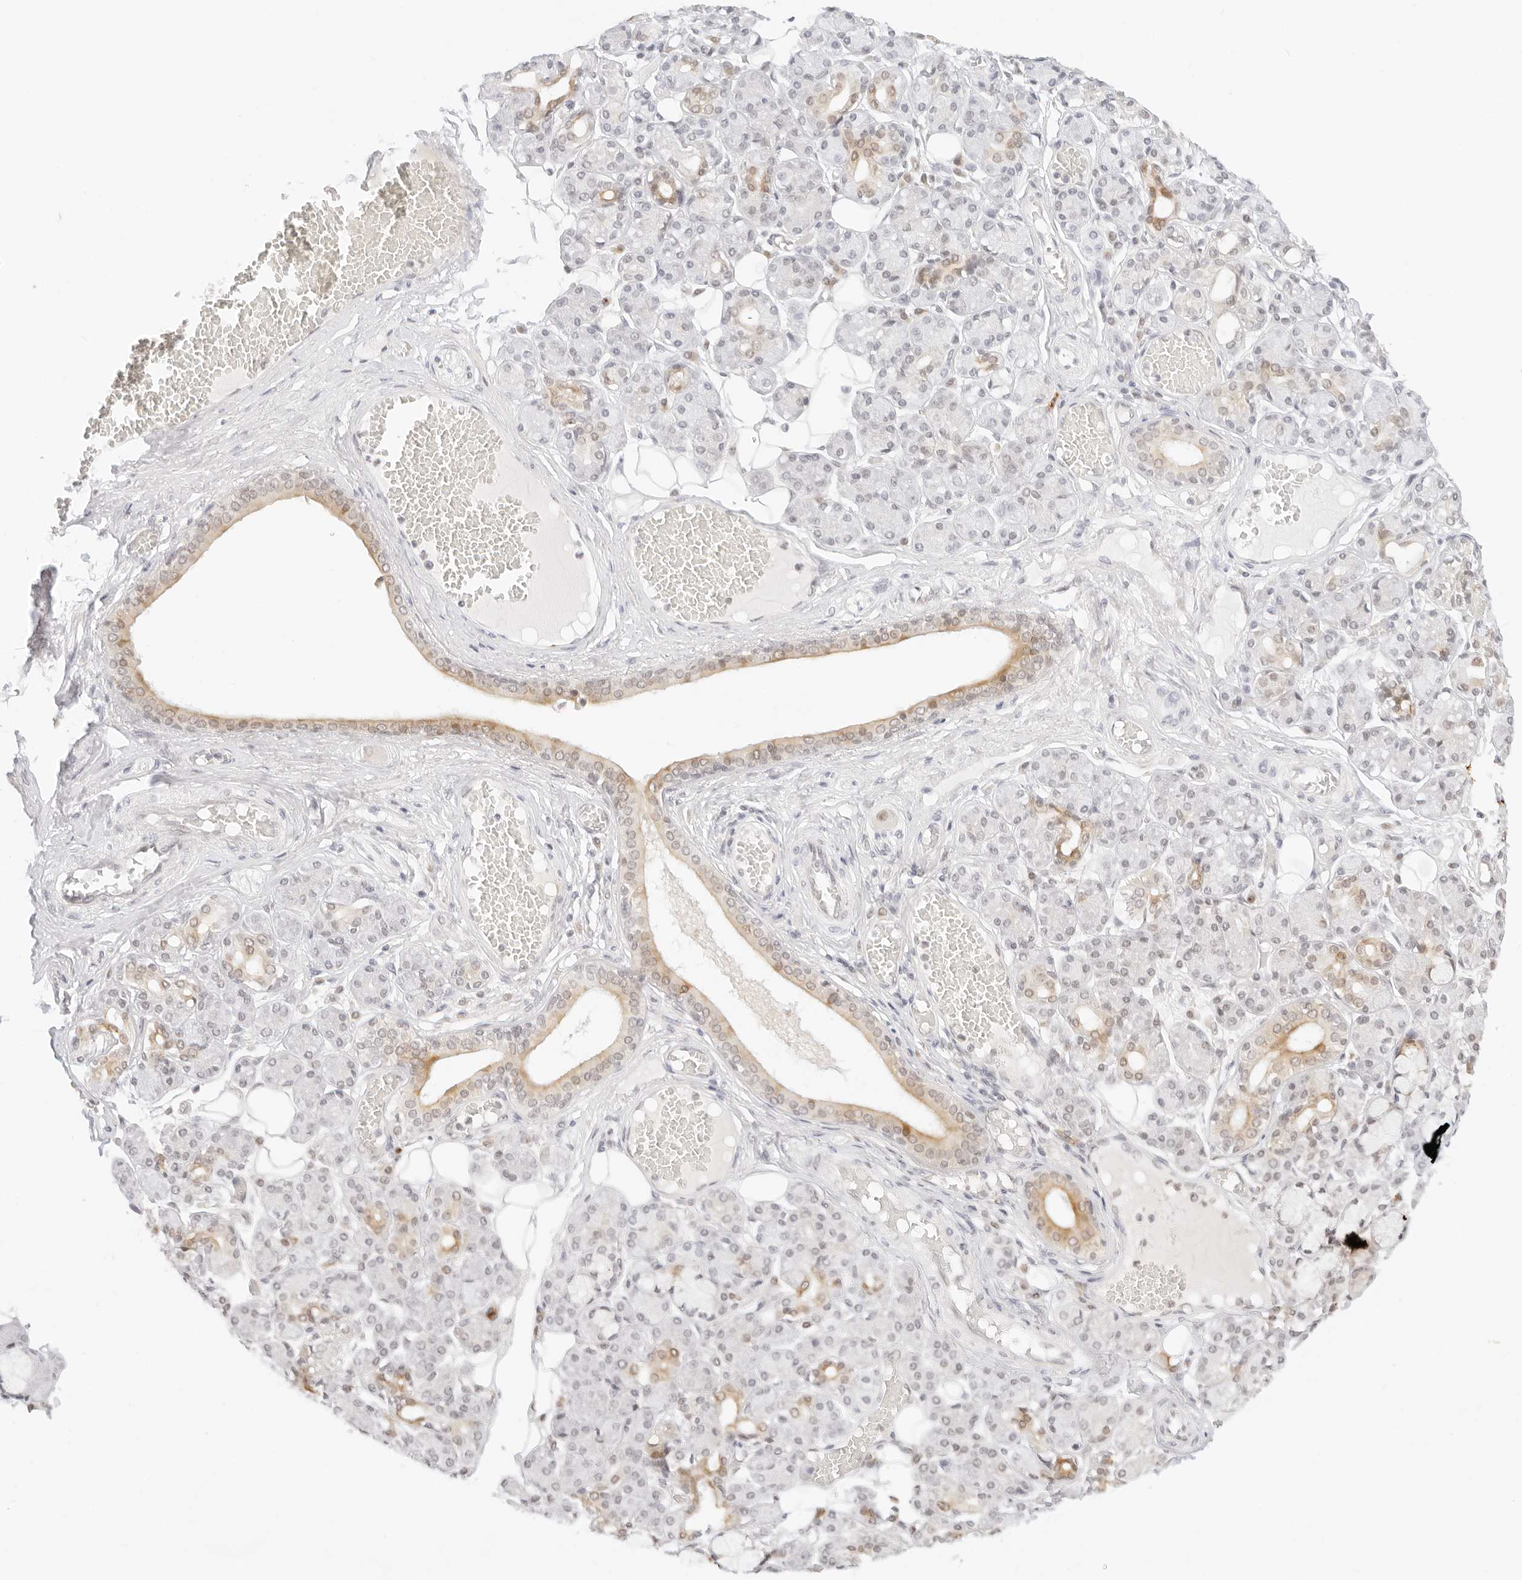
{"staining": {"intensity": "moderate", "quantity": "<25%", "location": "cytoplasmic/membranous"}, "tissue": "salivary gland", "cell_type": "Glandular cells", "image_type": "normal", "snomed": [{"axis": "morphology", "description": "Normal tissue, NOS"}, {"axis": "topography", "description": "Salivary gland"}], "caption": "A histopathology image of salivary gland stained for a protein reveals moderate cytoplasmic/membranous brown staining in glandular cells. (IHC, brightfield microscopy, high magnification).", "gene": "POLR3C", "patient": {"sex": "male", "age": 63}}